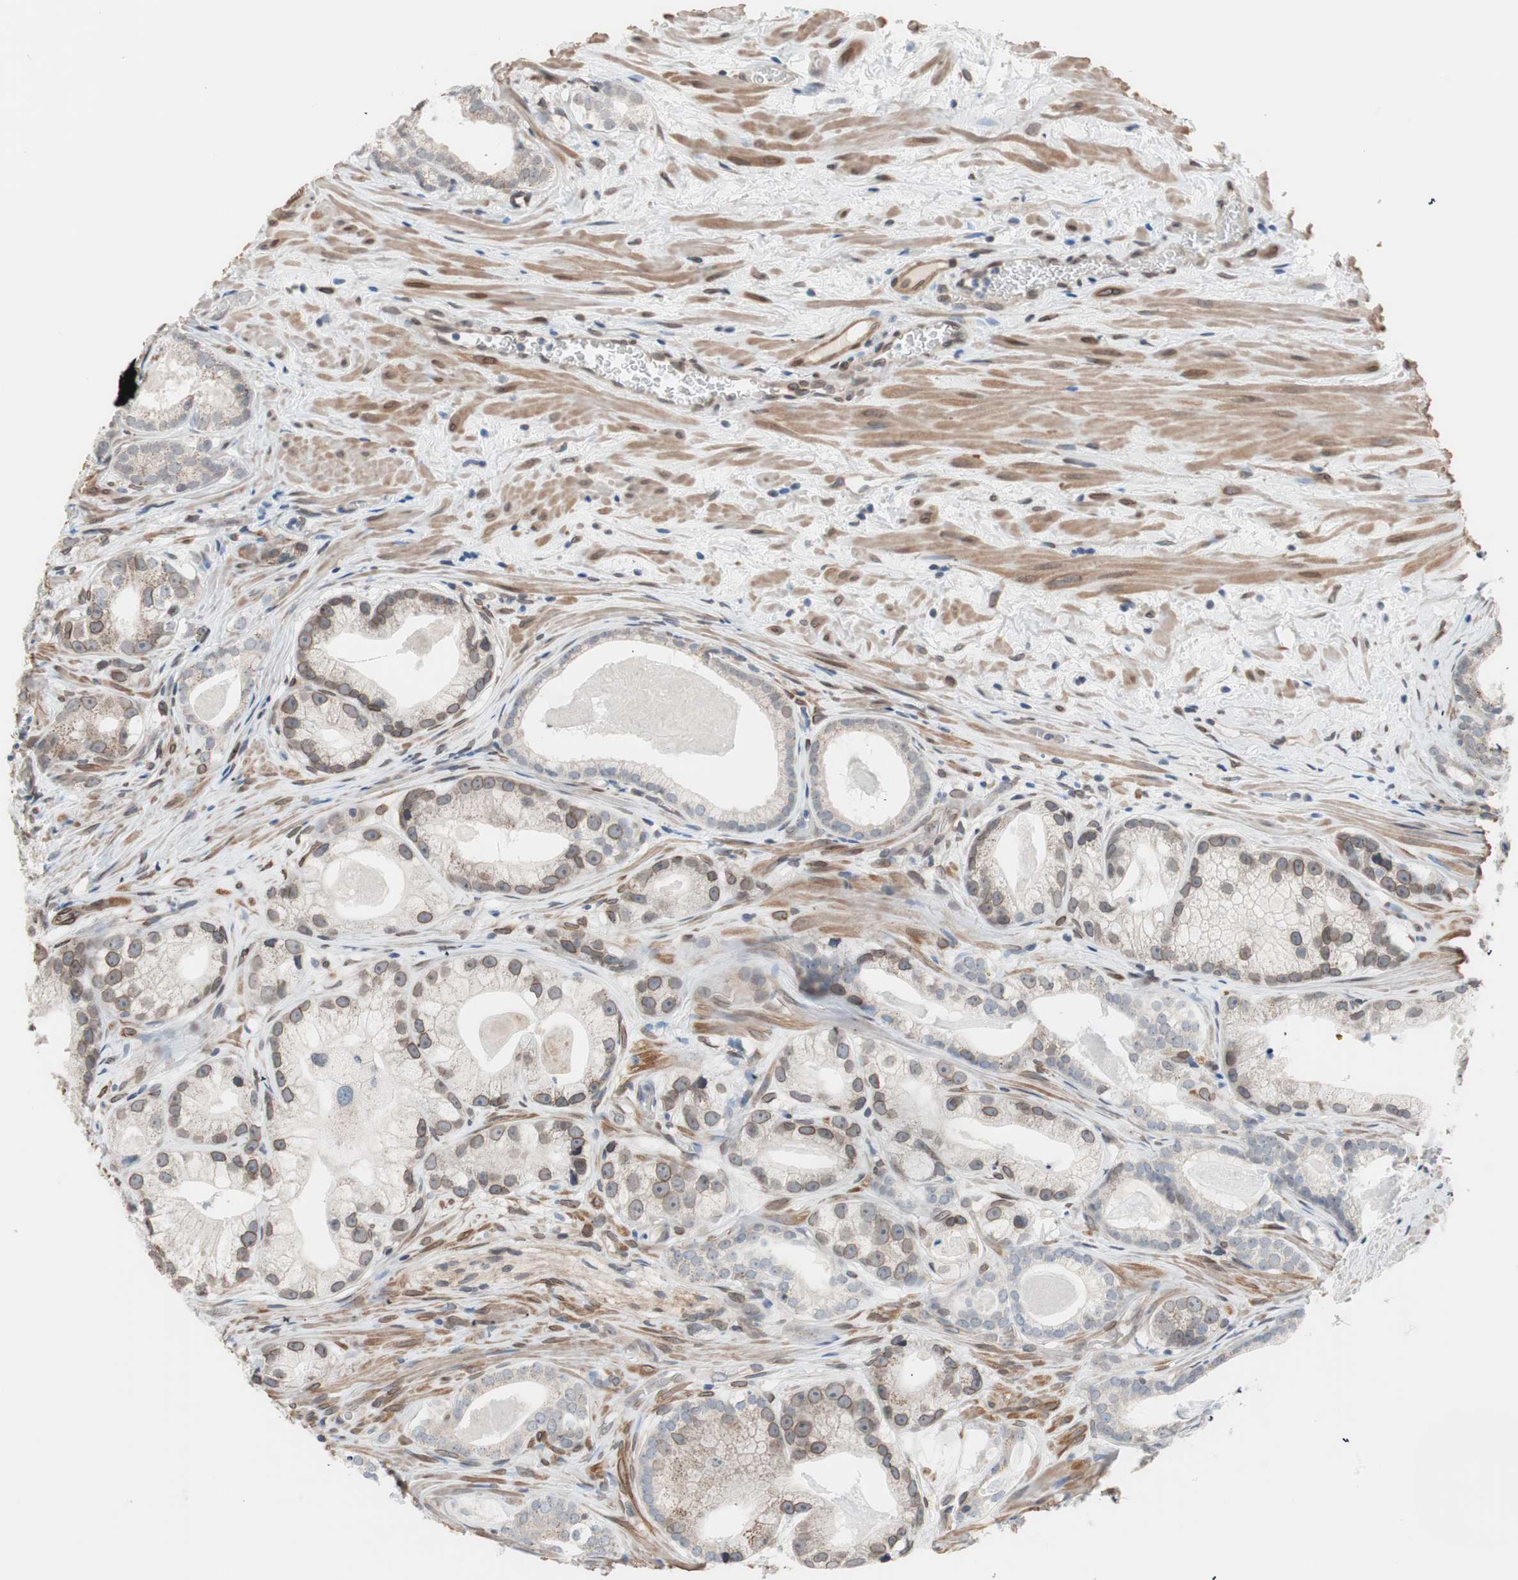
{"staining": {"intensity": "moderate", "quantity": "25%-75%", "location": "cytoplasmic/membranous,nuclear"}, "tissue": "prostate cancer", "cell_type": "Tumor cells", "image_type": "cancer", "snomed": [{"axis": "morphology", "description": "Adenocarcinoma, Low grade"}, {"axis": "topography", "description": "Prostate"}], "caption": "This is an image of immunohistochemistry staining of adenocarcinoma (low-grade) (prostate), which shows moderate positivity in the cytoplasmic/membranous and nuclear of tumor cells.", "gene": "ARNT2", "patient": {"sex": "male", "age": 59}}